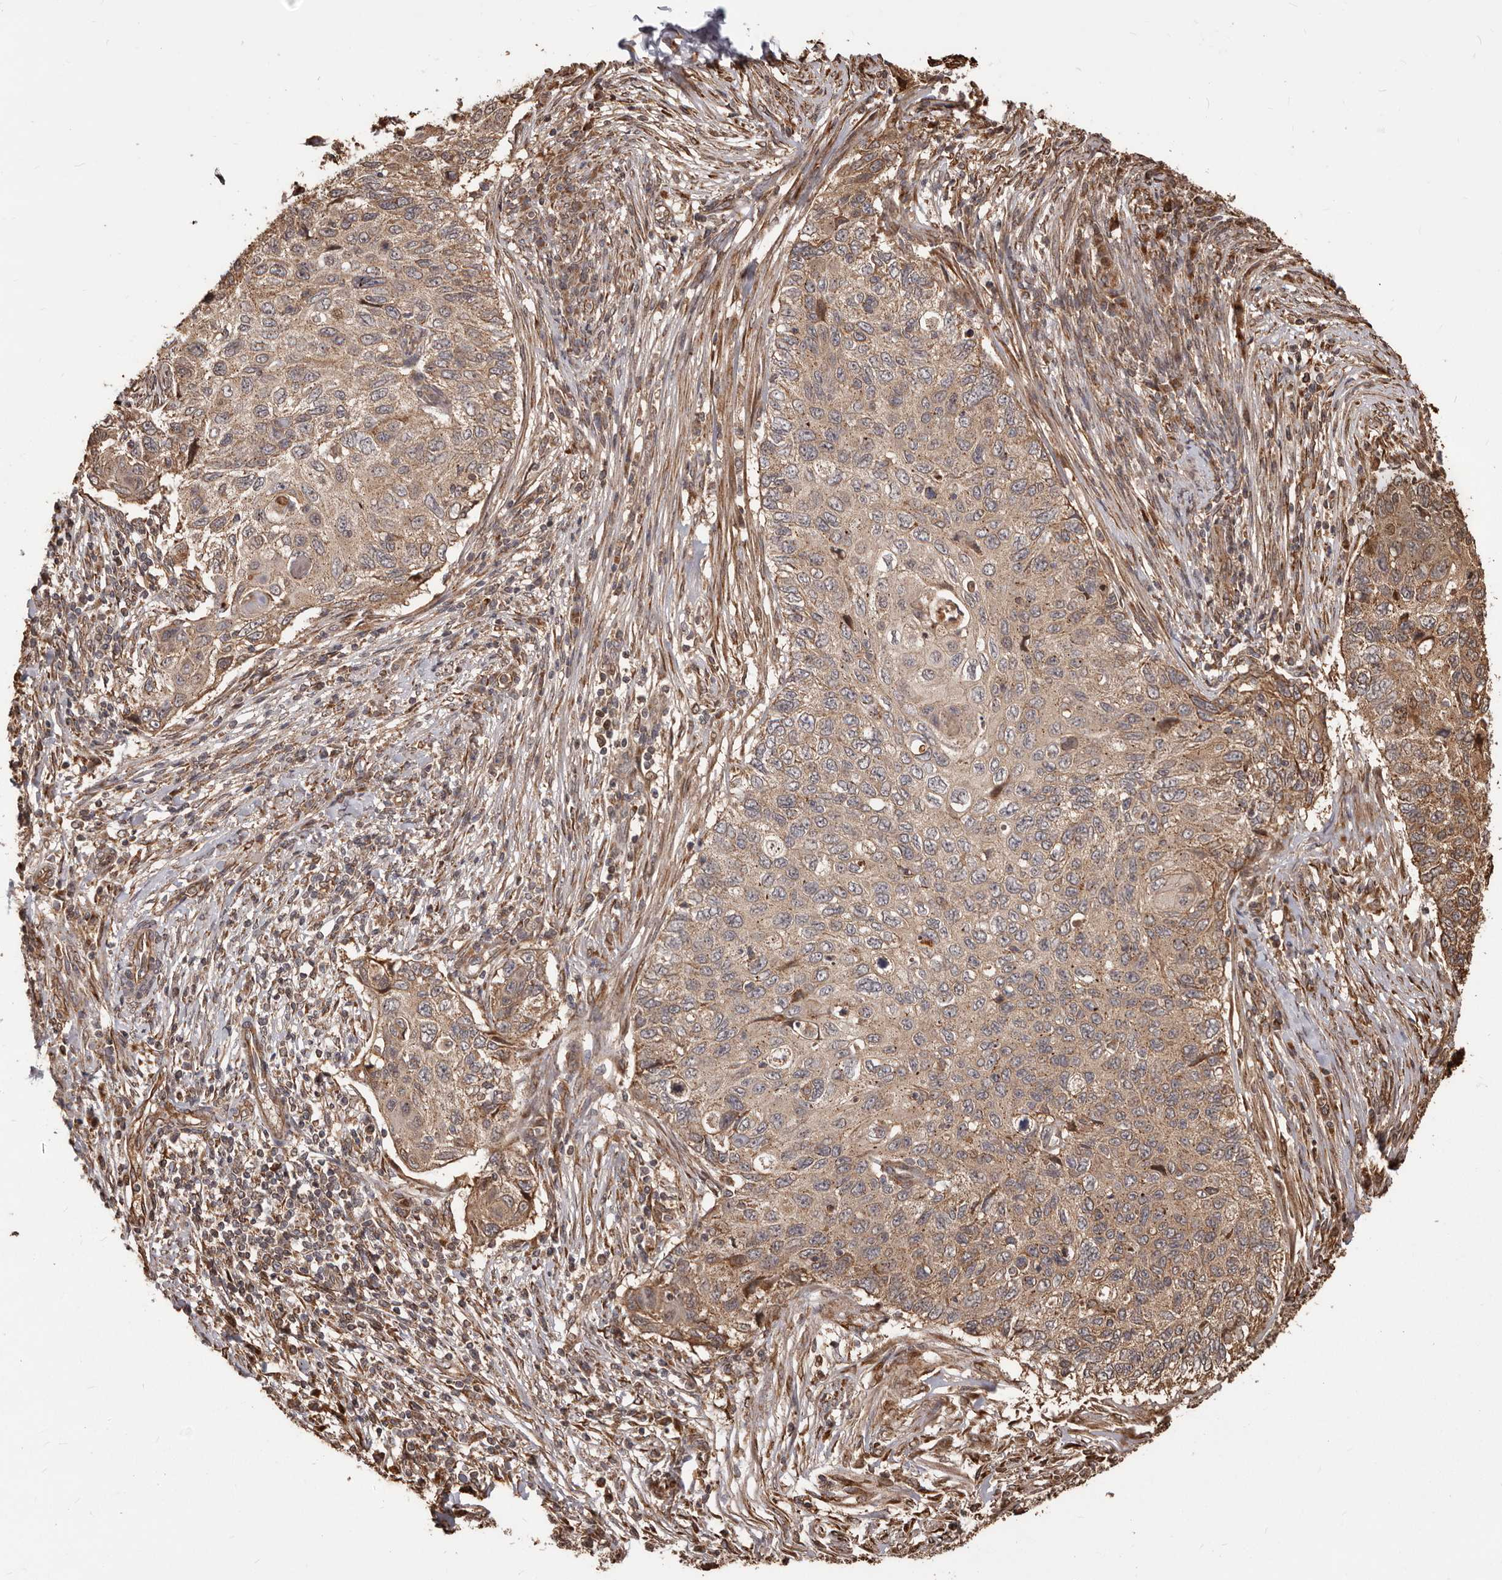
{"staining": {"intensity": "moderate", "quantity": ">75%", "location": "cytoplasmic/membranous"}, "tissue": "cervical cancer", "cell_type": "Tumor cells", "image_type": "cancer", "snomed": [{"axis": "morphology", "description": "Squamous cell carcinoma, NOS"}, {"axis": "topography", "description": "Cervix"}], "caption": "This image demonstrates immunohistochemistry (IHC) staining of cervical cancer (squamous cell carcinoma), with medium moderate cytoplasmic/membranous expression in approximately >75% of tumor cells.", "gene": "MTO1", "patient": {"sex": "female", "age": 70}}